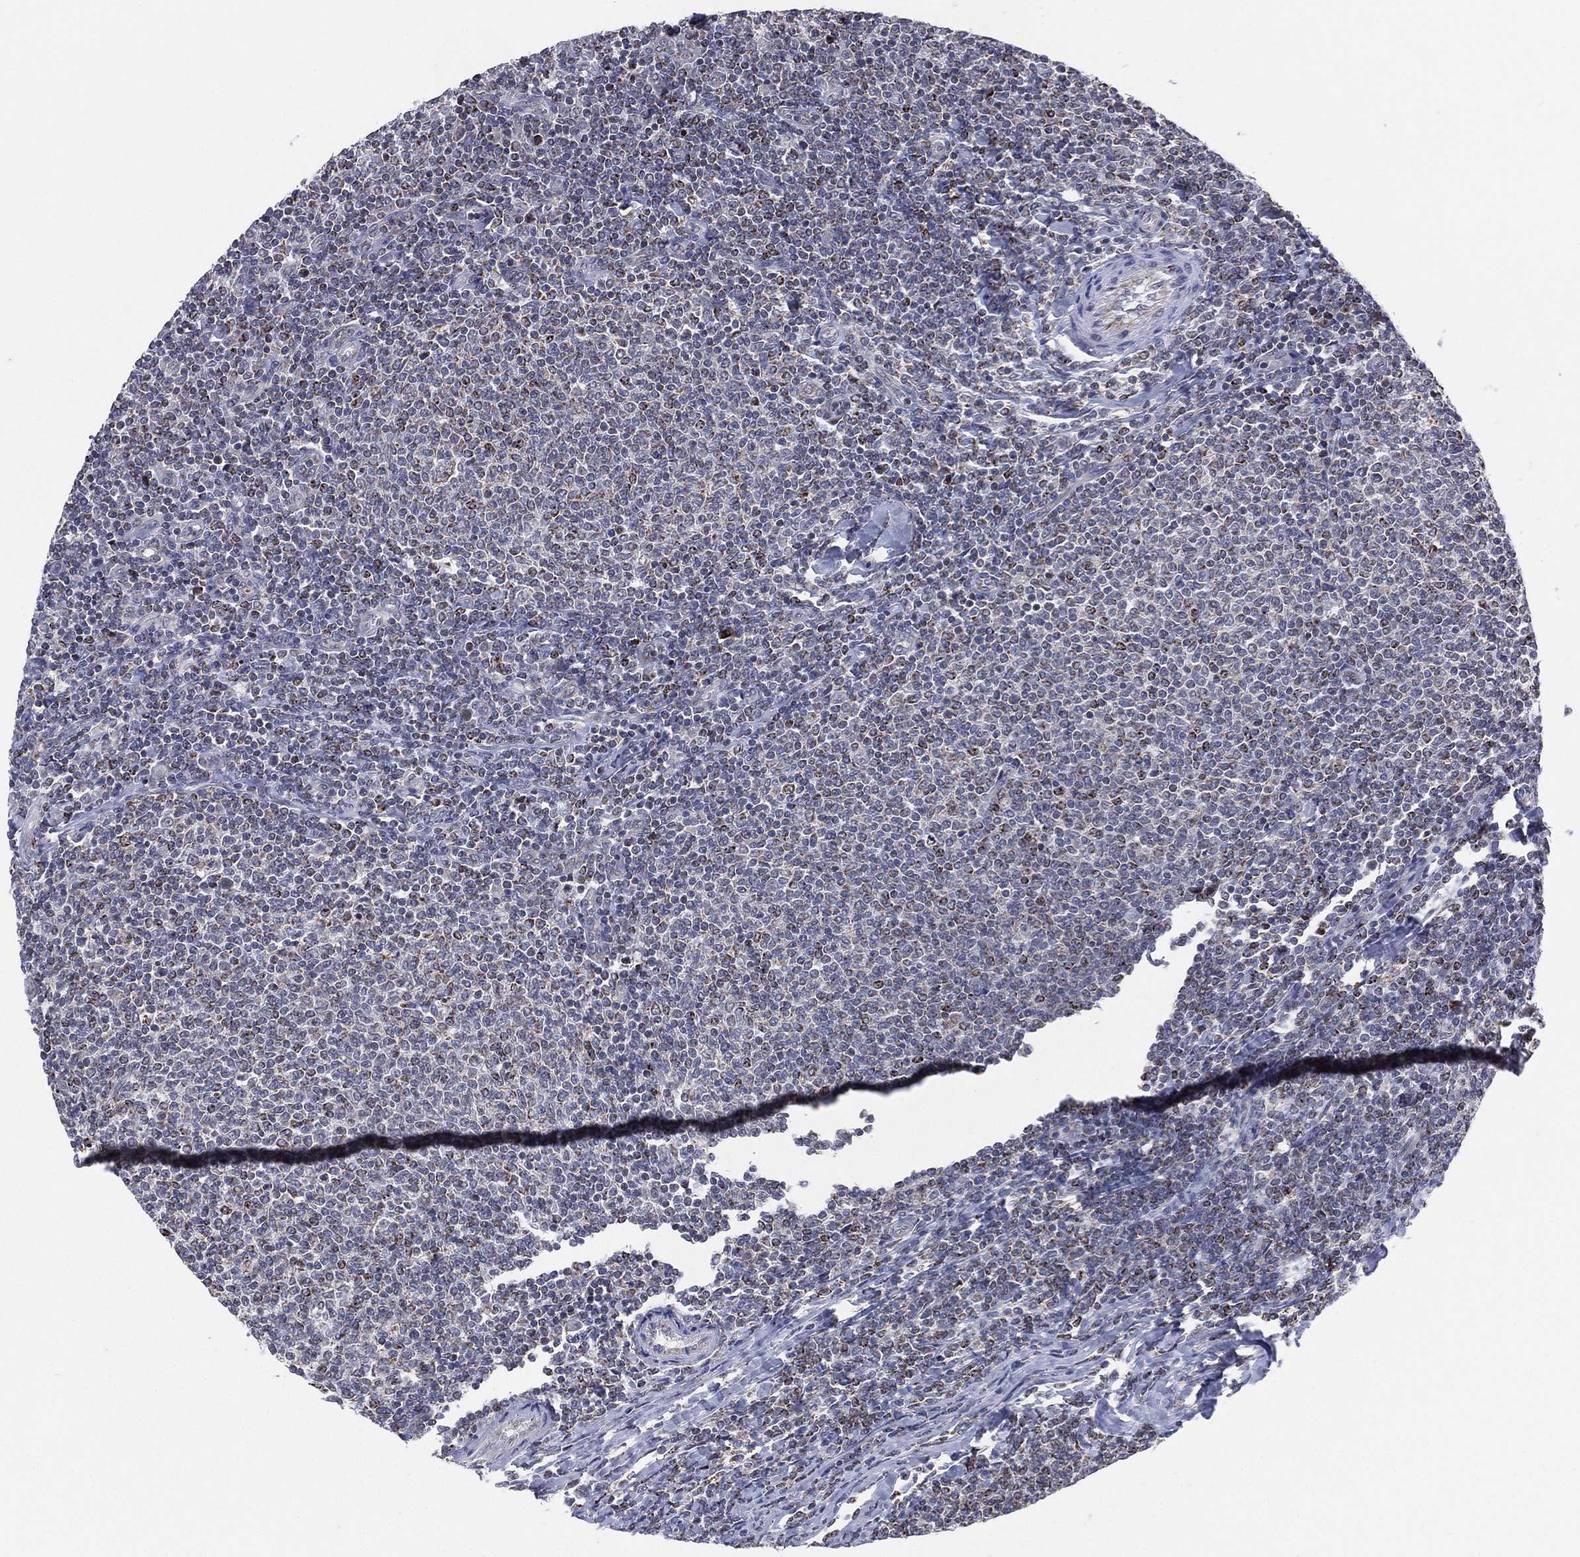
{"staining": {"intensity": "negative", "quantity": "none", "location": "none"}, "tissue": "lymphoma", "cell_type": "Tumor cells", "image_type": "cancer", "snomed": [{"axis": "morphology", "description": "Malignant lymphoma, non-Hodgkin's type, Low grade"}, {"axis": "topography", "description": "Lymph node"}], "caption": "The image reveals no significant expression in tumor cells of lymphoma.", "gene": "PSMG4", "patient": {"sex": "male", "age": 52}}